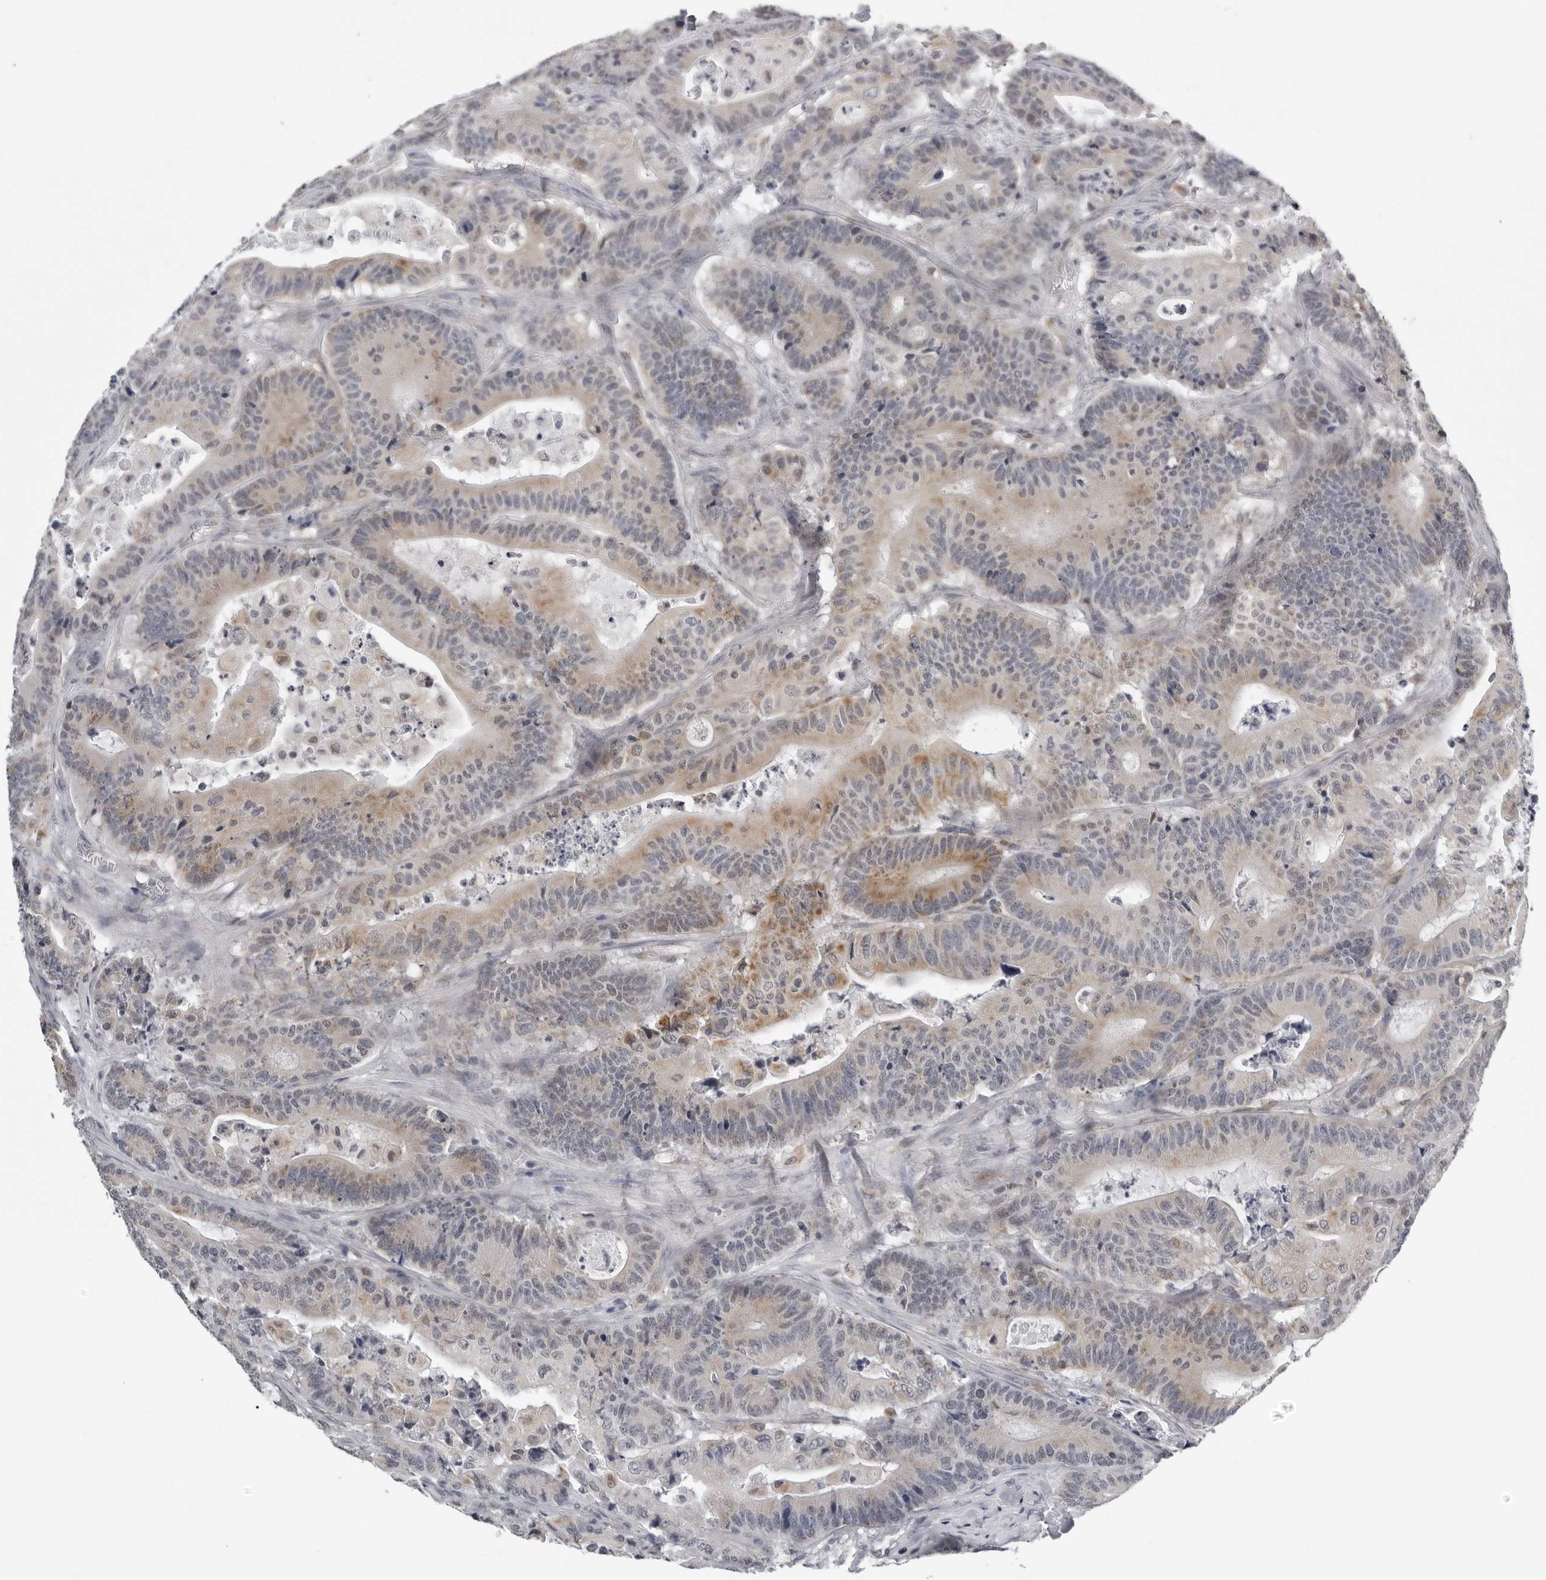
{"staining": {"intensity": "moderate", "quantity": "<25%", "location": "cytoplasmic/membranous"}, "tissue": "colorectal cancer", "cell_type": "Tumor cells", "image_type": "cancer", "snomed": [{"axis": "morphology", "description": "Adenocarcinoma, NOS"}, {"axis": "topography", "description": "Colon"}], "caption": "Moderate cytoplasmic/membranous staining for a protein is present in about <25% of tumor cells of colorectal adenocarcinoma using immunohistochemistry (IHC).", "gene": "CPT2", "patient": {"sex": "female", "age": 84}}